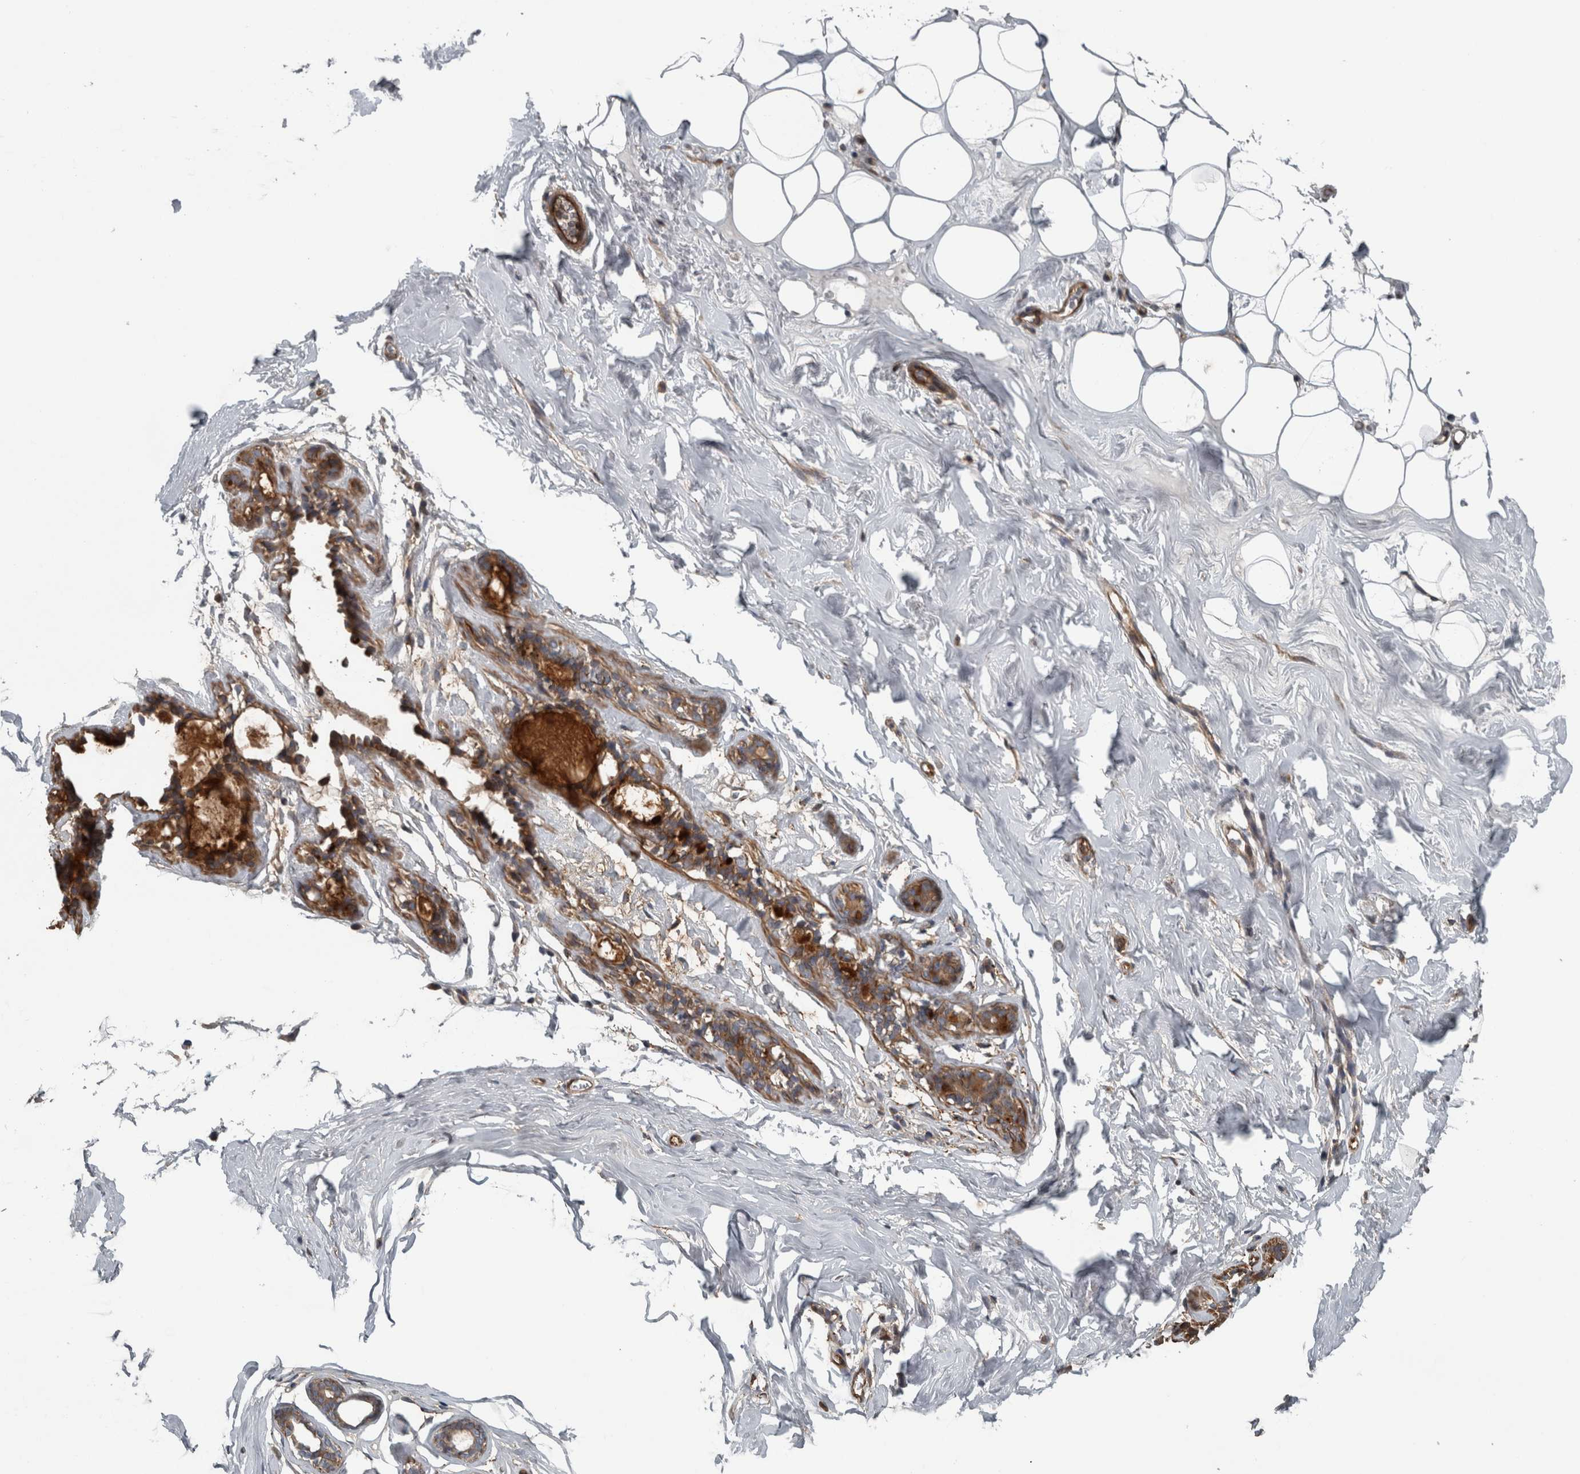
{"staining": {"intensity": "negative", "quantity": "none", "location": "none"}, "tissue": "adipose tissue", "cell_type": "Adipocytes", "image_type": "normal", "snomed": [{"axis": "morphology", "description": "Normal tissue, NOS"}, {"axis": "morphology", "description": "Fibrosis, NOS"}, {"axis": "topography", "description": "Breast"}, {"axis": "topography", "description": "Adipose tissue"}], "caption": "DAB (3,3'-diaminobenzidine) immunohistochemical staining of normal human adipose tissue shows no significant positivity in adipocytes. Brightfield microscopy of immunohistochemistry stained with DAB (brown) and hematoxylin (blue), captured at high magnification.", "gene": "EXOC8", "patient": {"sex": "female", "age": 39}}